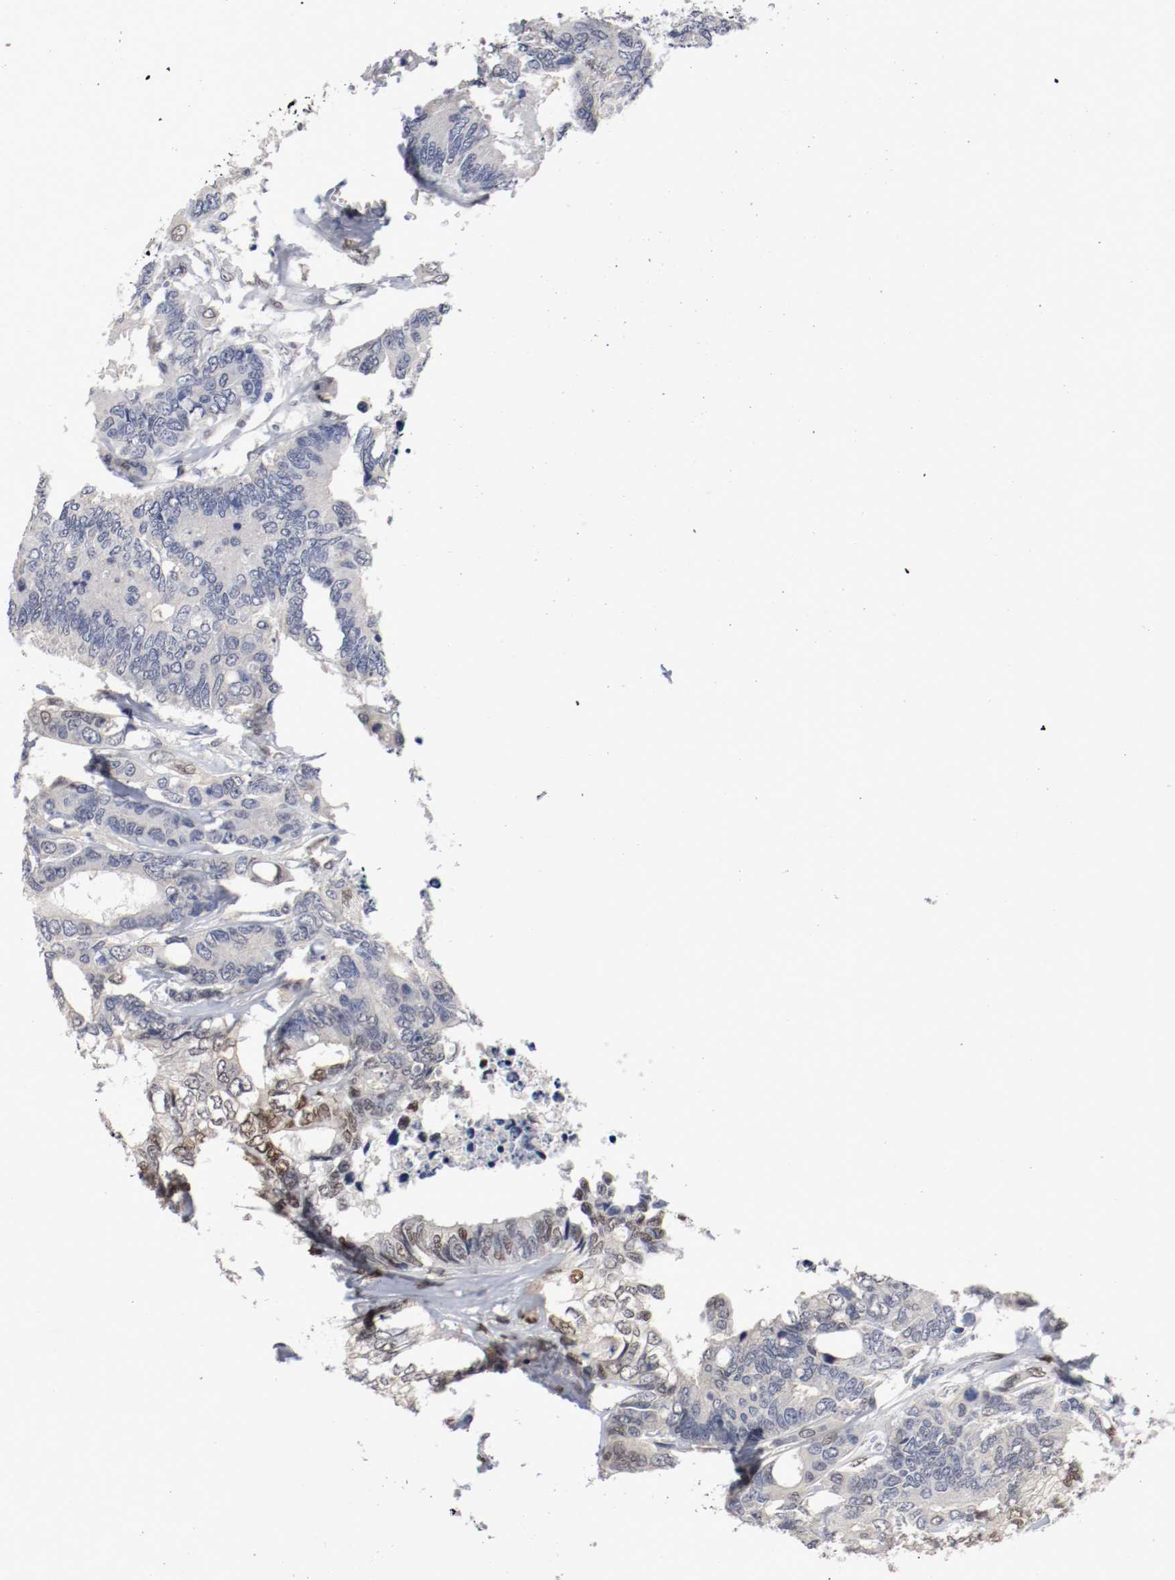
{"staining": {"intensity": "moderate", "quantity": "<25%", "location": "nuclear"}, "tissue": "colorectal cancer", "cell_type": "Tumor cells", "image_type": "cancer", "snomed": [{"axis": "morphology", "description": "Adenocarcinoma, NOS"}, {"axis": "topography", "description": "Rectum"}], "caption": "Protein expression analysis of colorectal cancer reveals moderate nuclear positivity in approximately <25% of tumor cells. (DAB (3,3'-diaminobenzidine) IHC with brightfield microscopy, high magnification).", "gene": "FOSL2", "patient": {"sex": "male", "age": 55}}